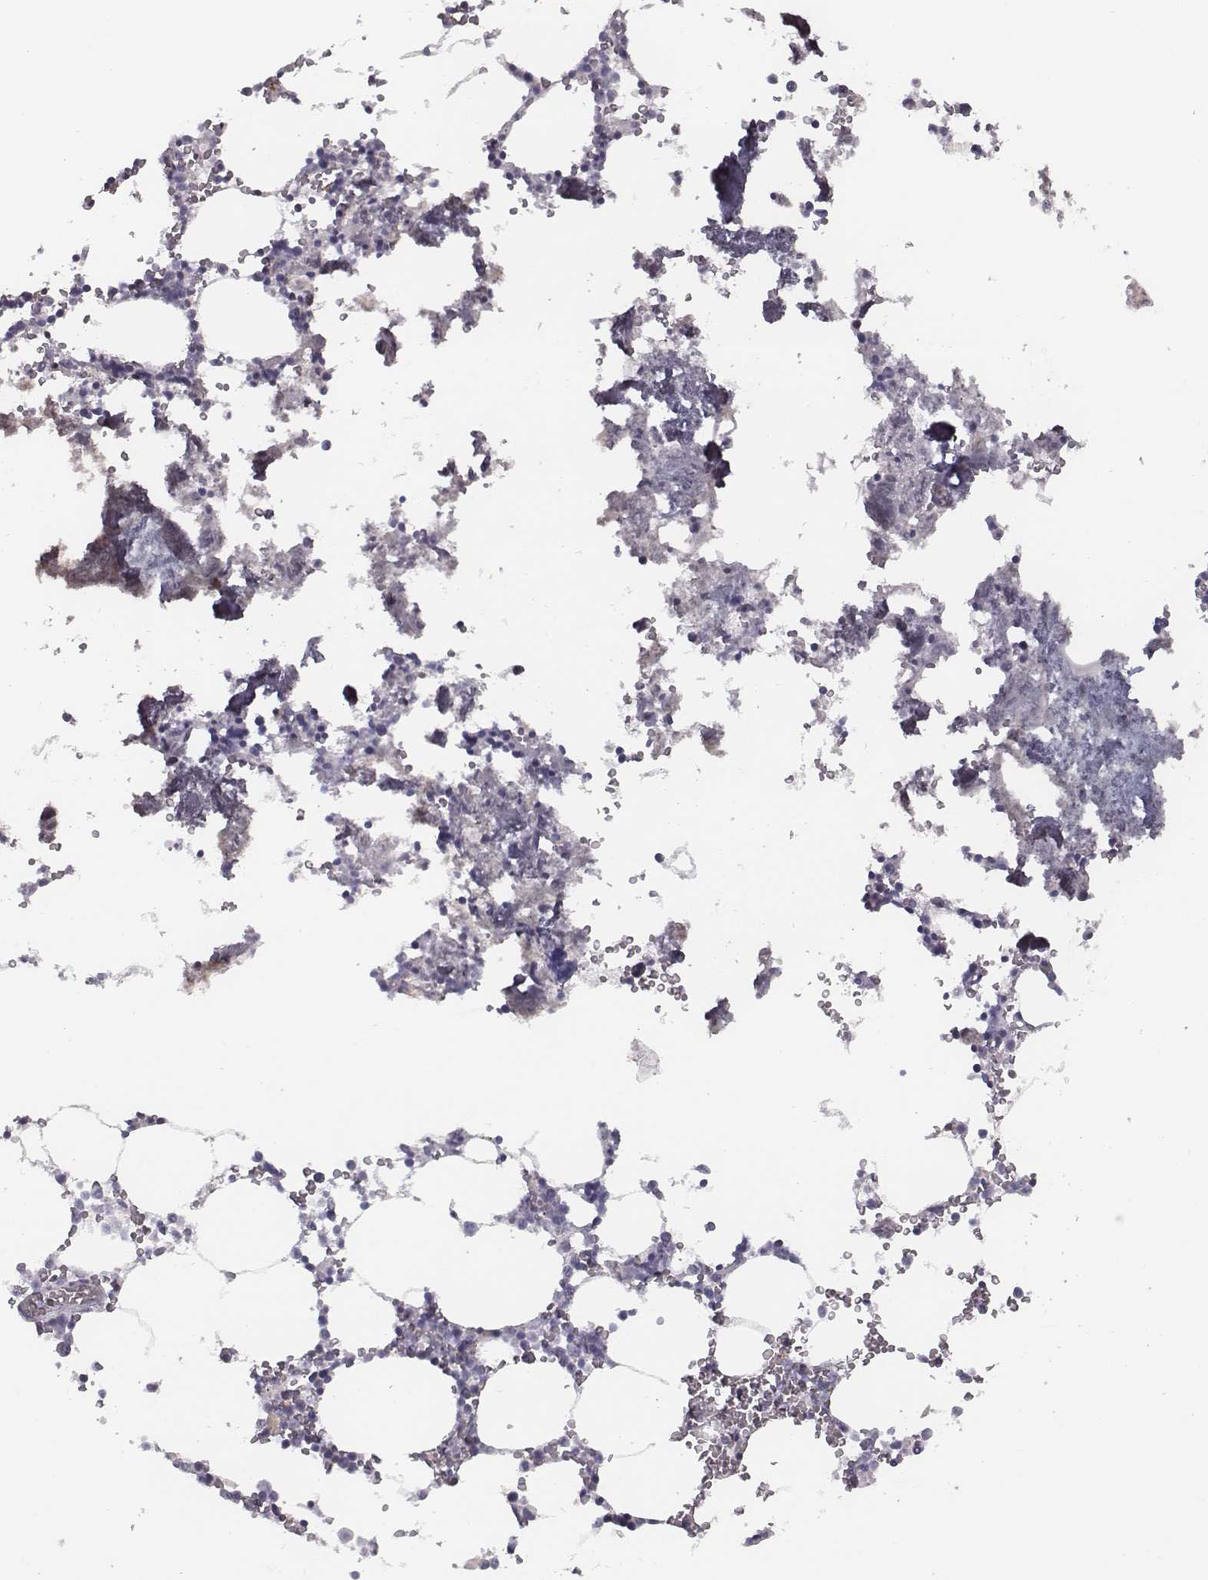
{"staining": {"intensity": "negative", "quantity": "none", "location": "none"}, "tissue": "bone marrow", "cell_type": "Hematopoietic cells", "image_type": "normal", "snomed": [{"axis": "morphology", "description": "Normal tissue, NOS"}, {"axis": "topography", "description": "Bone marrow"}], "caption": "IHC histopathology image of unremarkable human bone marrow stained for a protein (brown), which shows no staining in hematopoietic cells.", "gene": "SEPTIN14", "patient": {"sex": "male", "age": 54}}